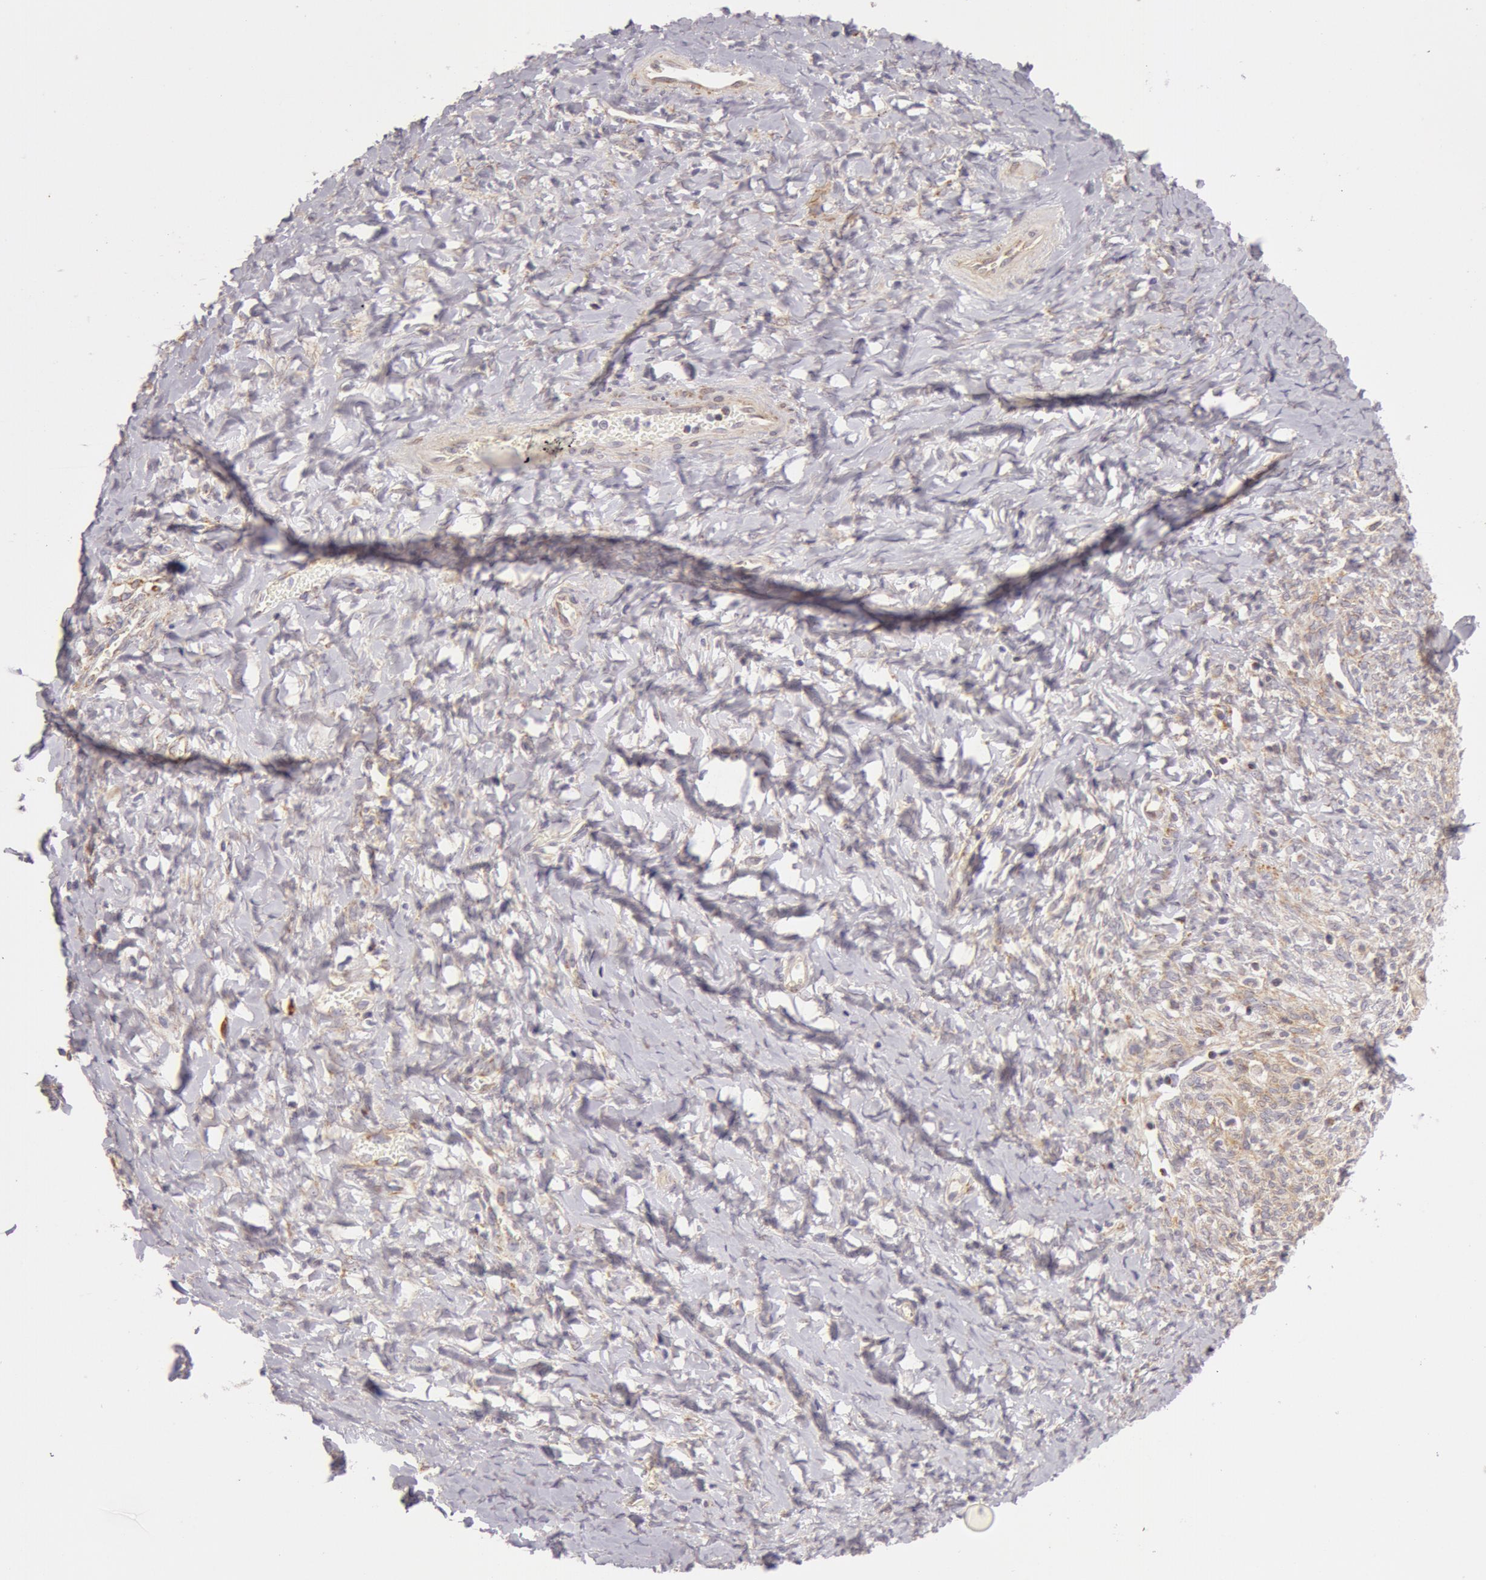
{"staining": {"intensity": "negative", "quantity": "none", "location": "none"}, "tissue": "smooth muscle", "cell_type": "Smooth muscle cells", "image_type": "normal", "snomed": [{"axis": "morphology", "description": "Normal tissue, NOS"}, {"axis": "topography", "description": "Uterus"}], "caption": "An IHC micrograph of benign smooth muscle is shown. There is no staining in smooth muscle cells of smooth muscle.", "gene": "KRT18", "patient": {"sex": "female", "age": 56}}